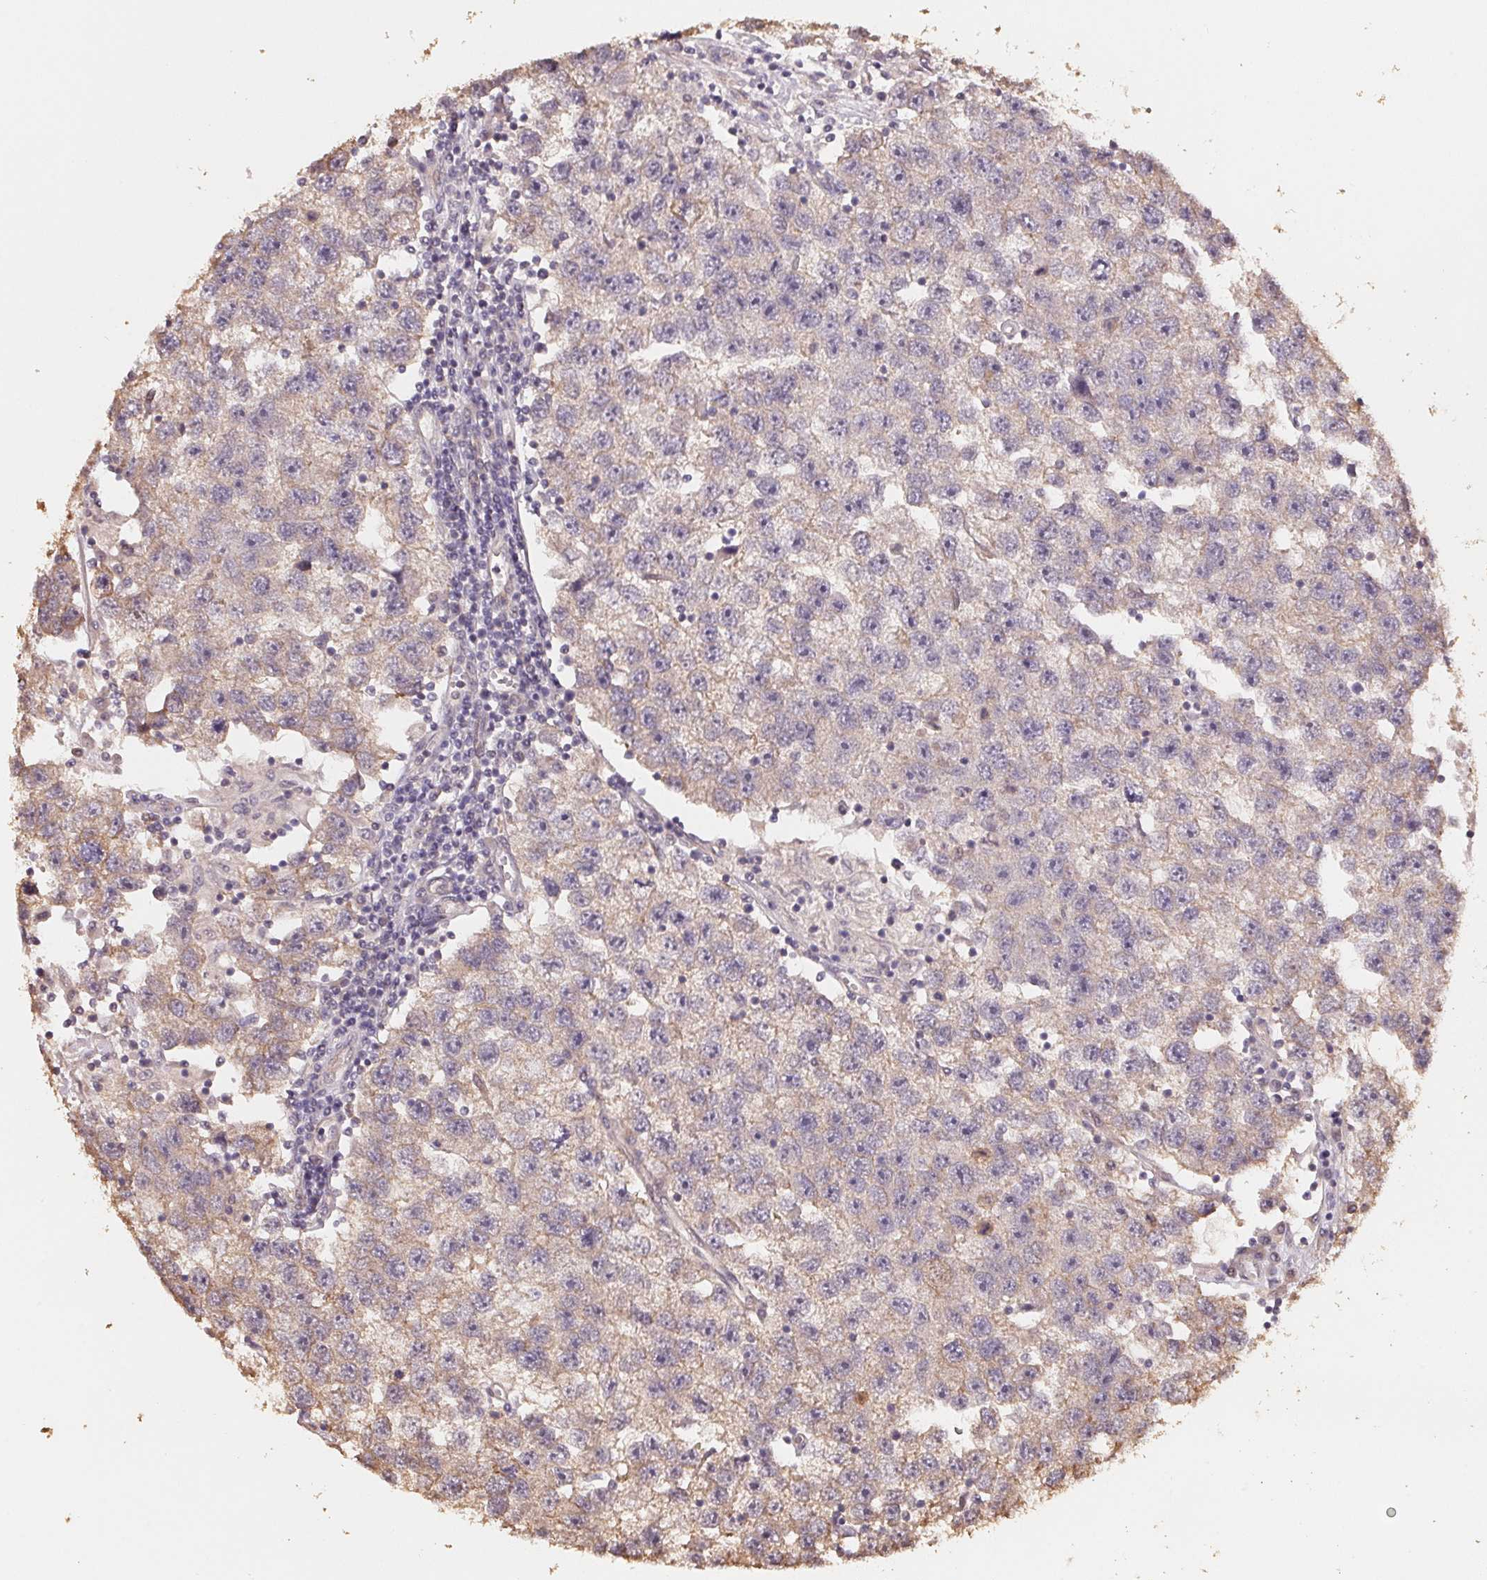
{"staining": {"intensity": "weak", "quantity": "<25%", "location": "cytoplasmic/membranous"}, "tissue": "testis cancer", "cell_type": "Tumor cells", "image_type": "cancer", "snomed": [{"axis": "morphology", "description": "Seminoma, NOS"}, {"axis": "topography", "description": "Testis"}], "caption": "Micrograph shows no significant protein staining in tumor cells of testis seminoma. (DAB (3,3'-diaminobenzidine) immunohistochemistry with hematoxylin counter stain).", "gene": "TMEM222", "patient": {"sex": "male", "age": 26}}